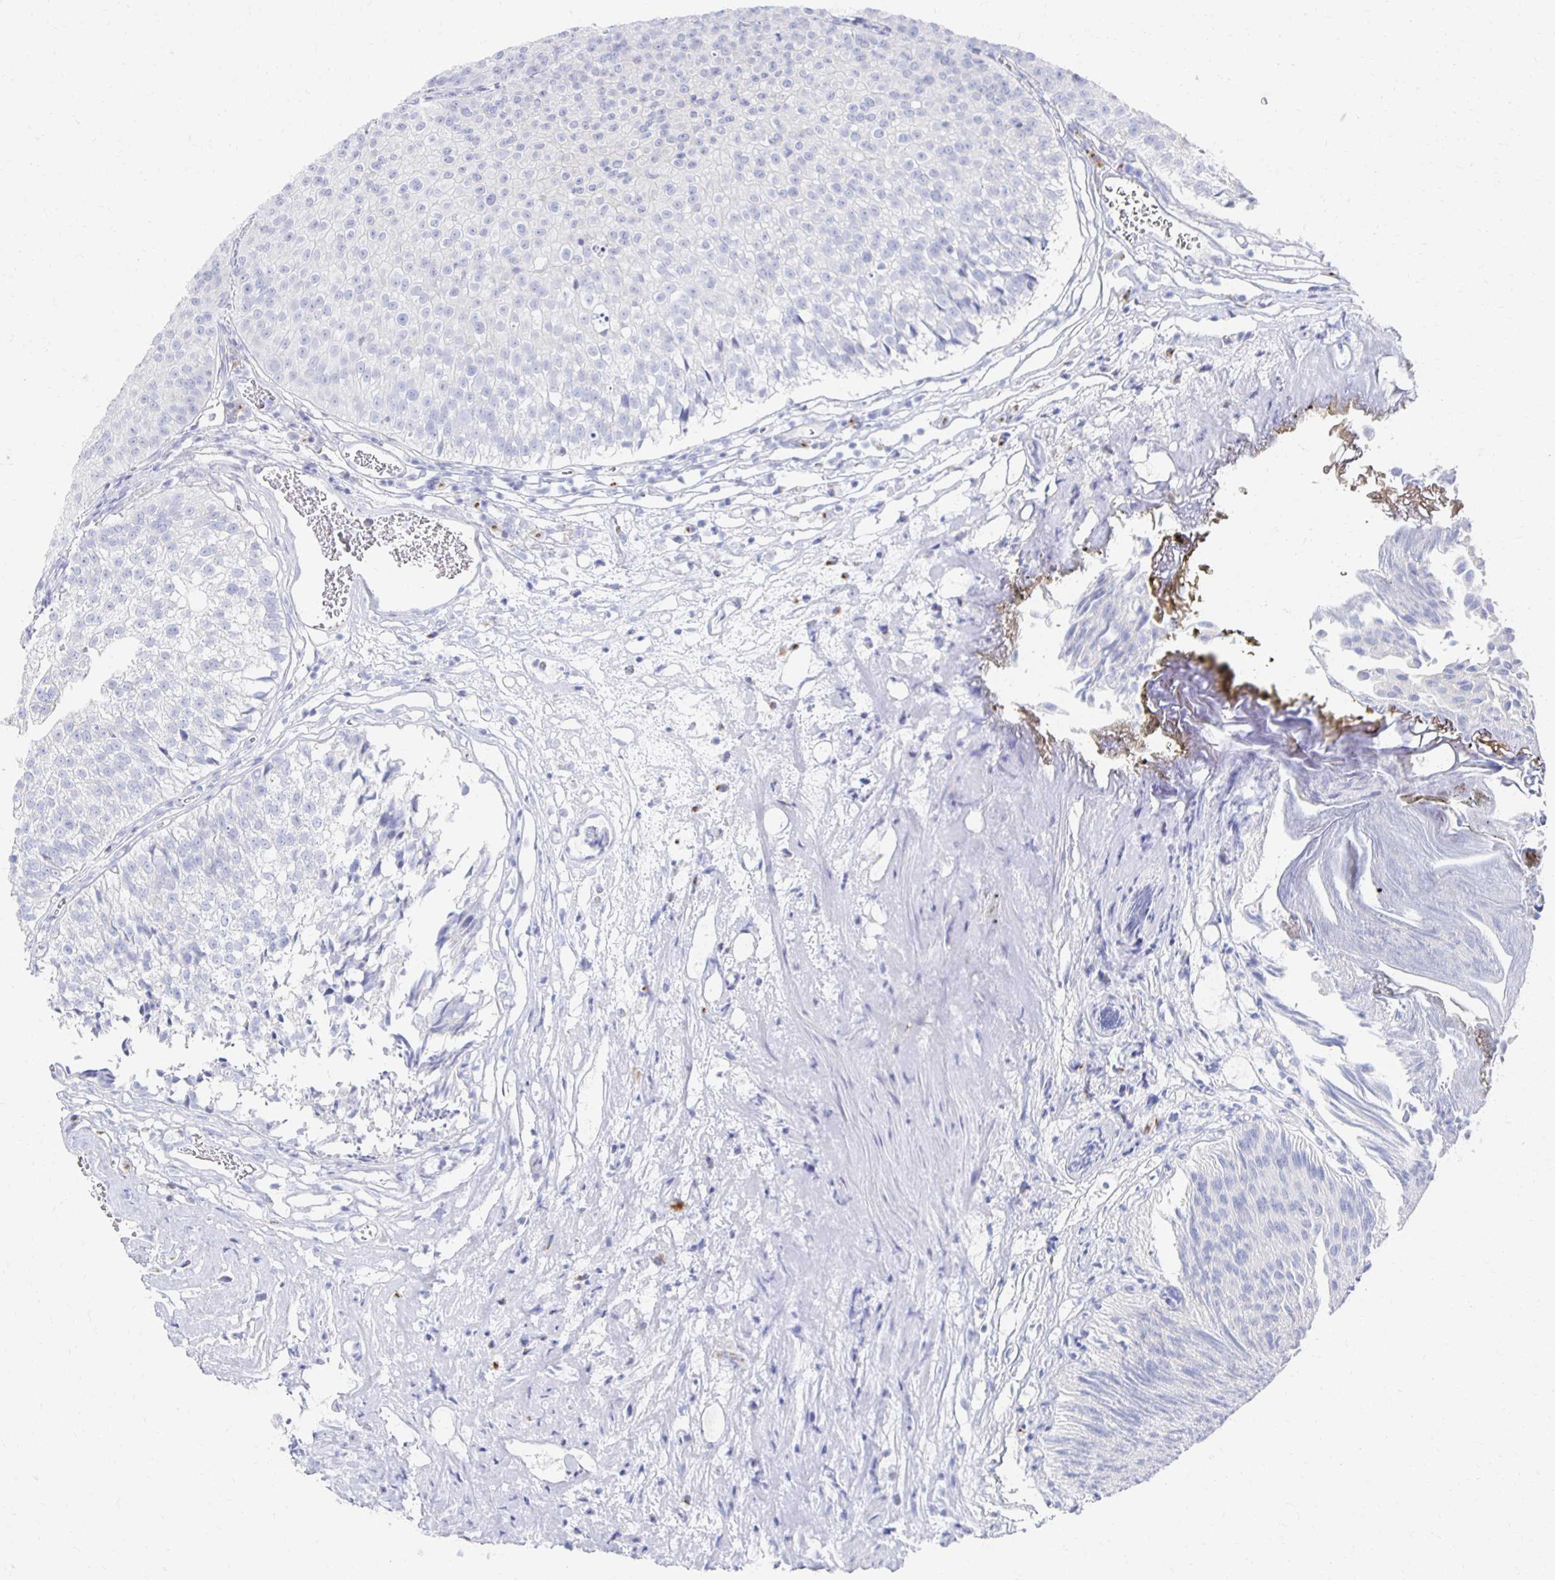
{"staining": {"intensity": "negative", "quantity": "none", "location": "none"}, "tissue": "urothelial cancer", "cell_type": "Tumor cells", "image_type": "cancer", "snomed": [{"axis": "morphology", "description": "Urothelial carcinoma, Low grade"}, {"axis": "topography", "description": "Urinary bladder"}], "caption": "This is a micrograph of immunohistochemistry (IHC) staining of urothelial cancer, which shows no positivity in tumor cells.", "gene": "PRDM7", "patient": {"sex": "male", "age": 80}}